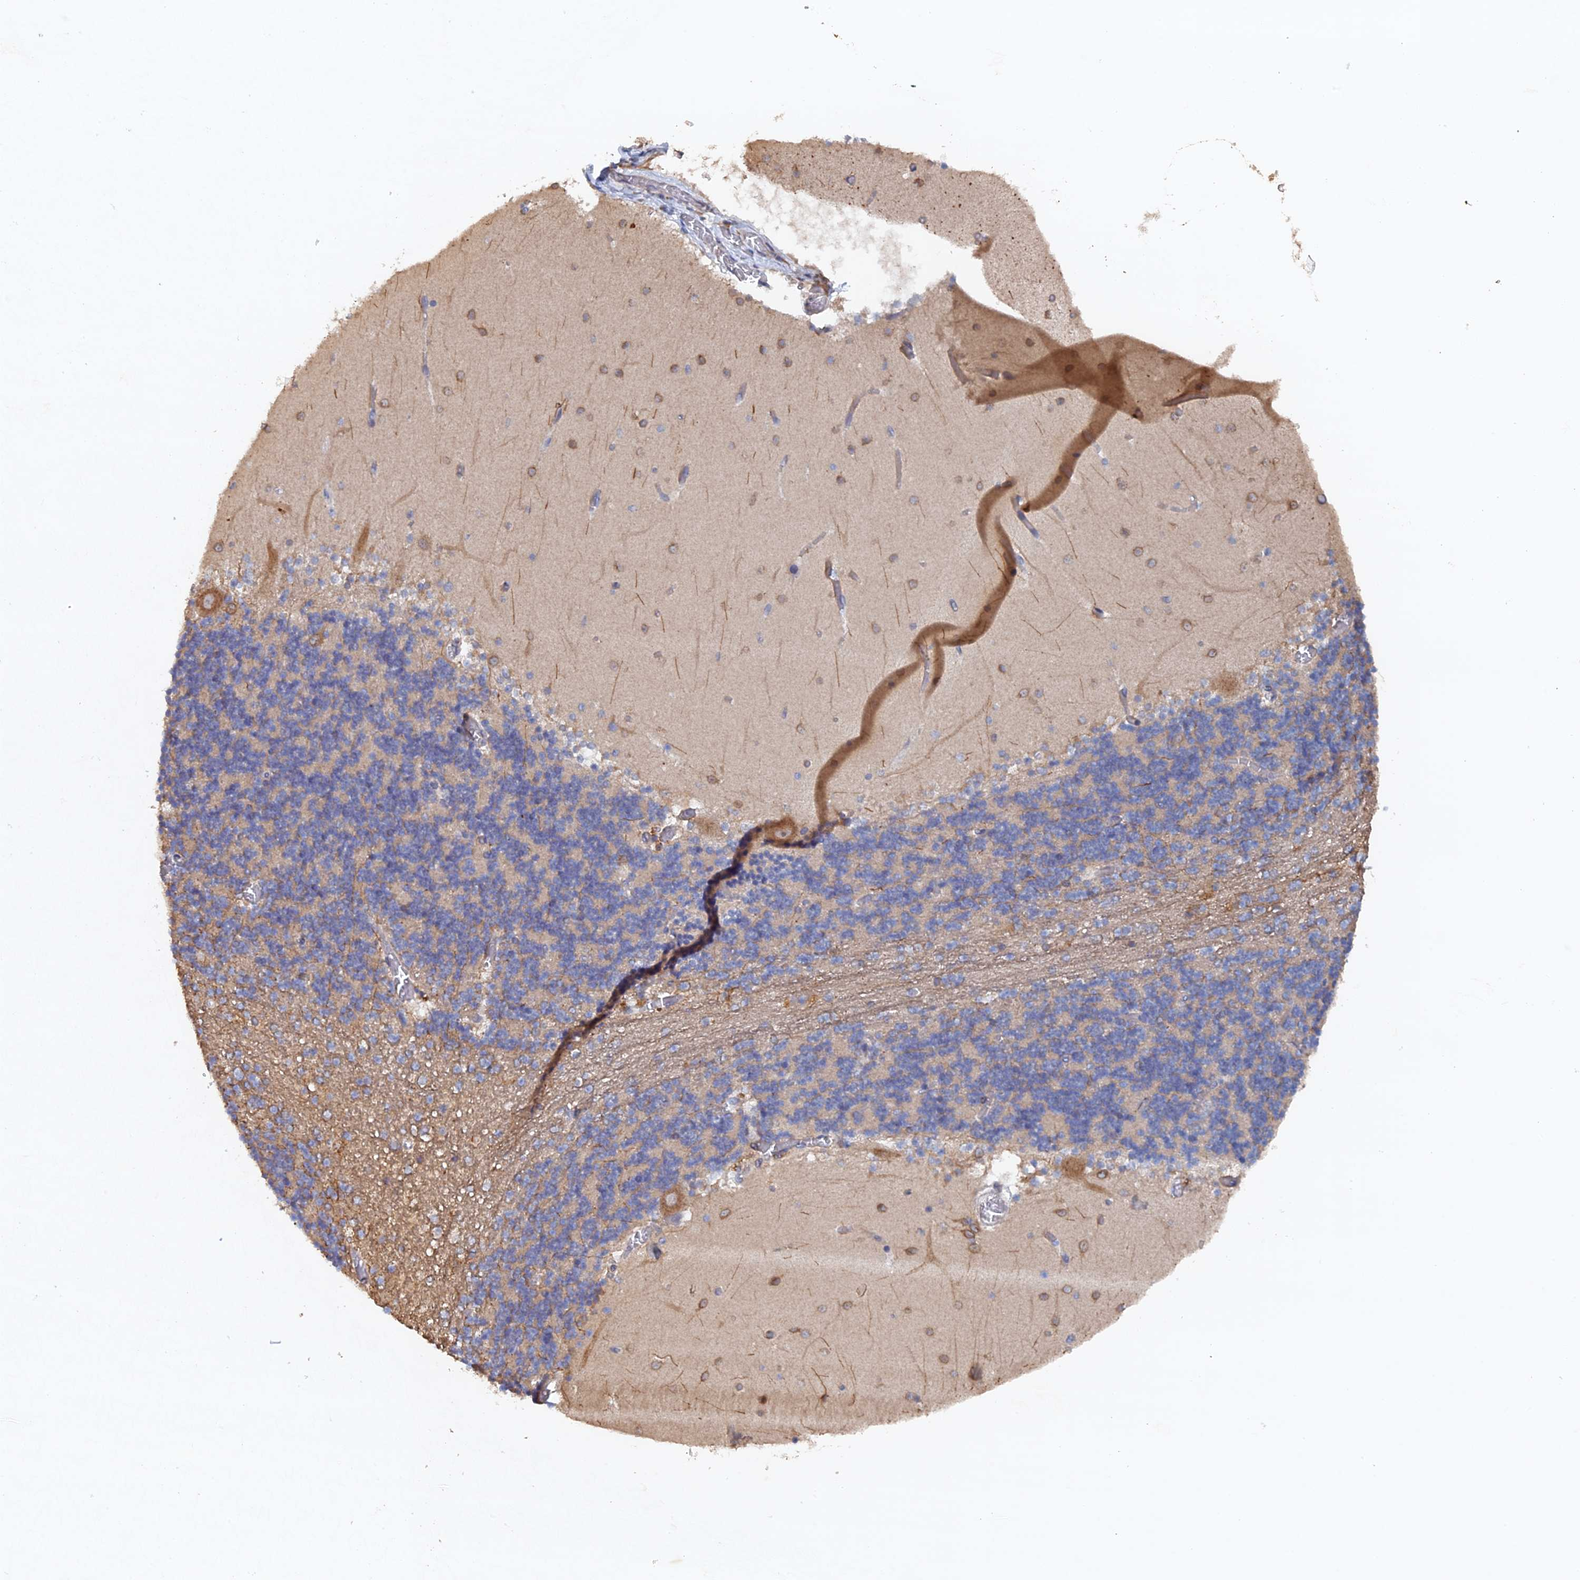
{"staining": {"intensity": "weak", "quantity": ">75%", "location": "cytoplasmic/membranous"}, "tissue": "cerebellum", "cell_type": "Cells in granular layer", "image_type": "normal", "snomed": [{"axis": "morphology", "description": "Normal tissue, NOS"}, {"axis": "topography", "description": "Cerebellum"}], "caption": "Benign cerebellum displays weak cytoplasmic/membranous expression in about >75% of cells in granular layer, visualized by immunohistochemistry. (DAB (3,3'-diaminobenzidine) IHC with brightfield microscopy, high magnification).", "gene": "VPS37C", "patient": {"sex": "female", "age": 28}}